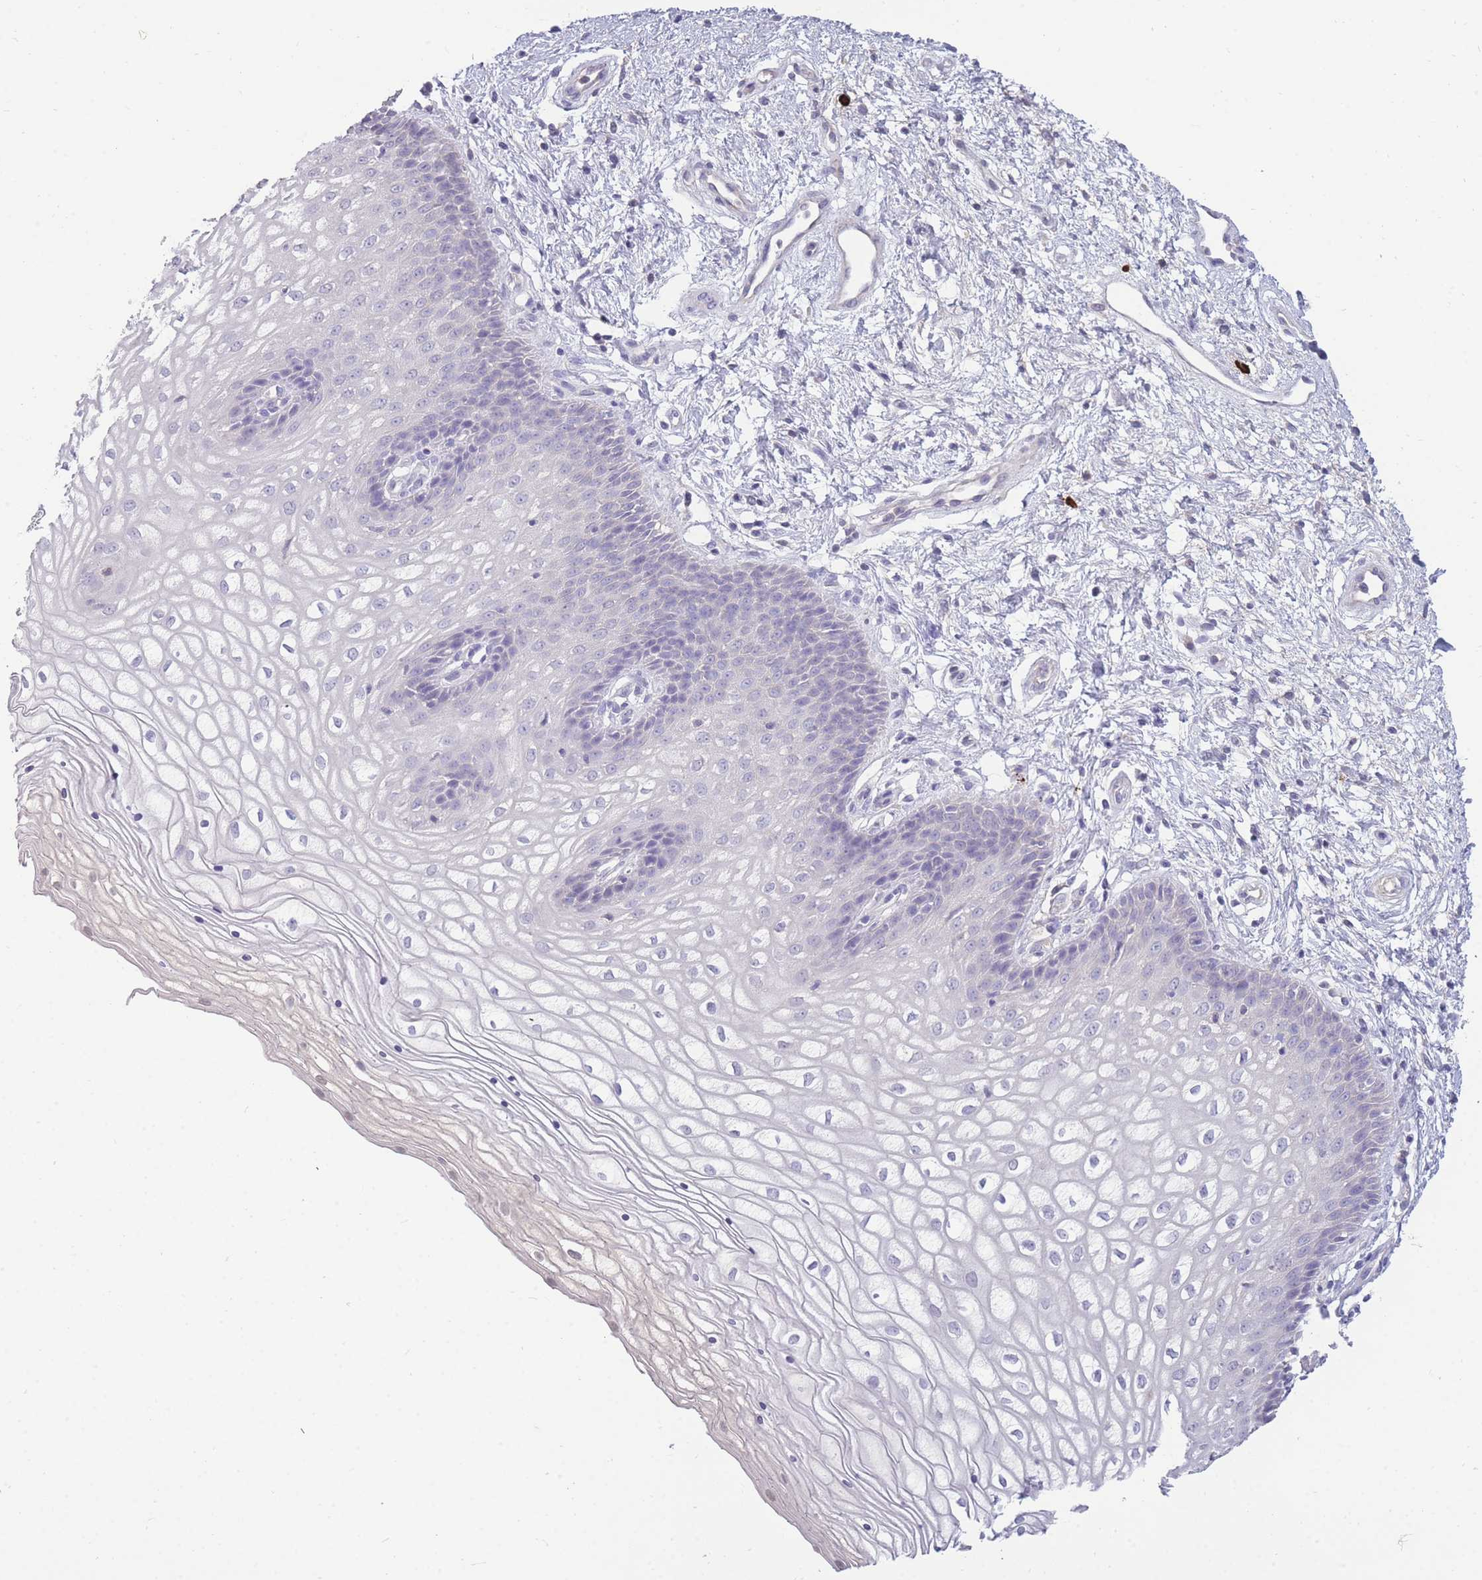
{"staining": {"intensity": "negative", "quantity": "none", "location": "none"}, "tissue": "vagina", "cell_type": "Squamous epithelial cells", "image_type": "normal", "snomed": [{"axis": "morphology", "description": "Normal tissue, NOS"}, {"axis": "topography", "description": "Vagina"}], "caption": "Immunohistochemistry of benign vagina demonstrates no expression in squamous epithelial cells. (DAB (3,3'-diaminobenzidine) immunohistochemistry with hematoxylin counter stain).", "gene": "TPSD1", "patient": {"sex": "female", "age": 34}}